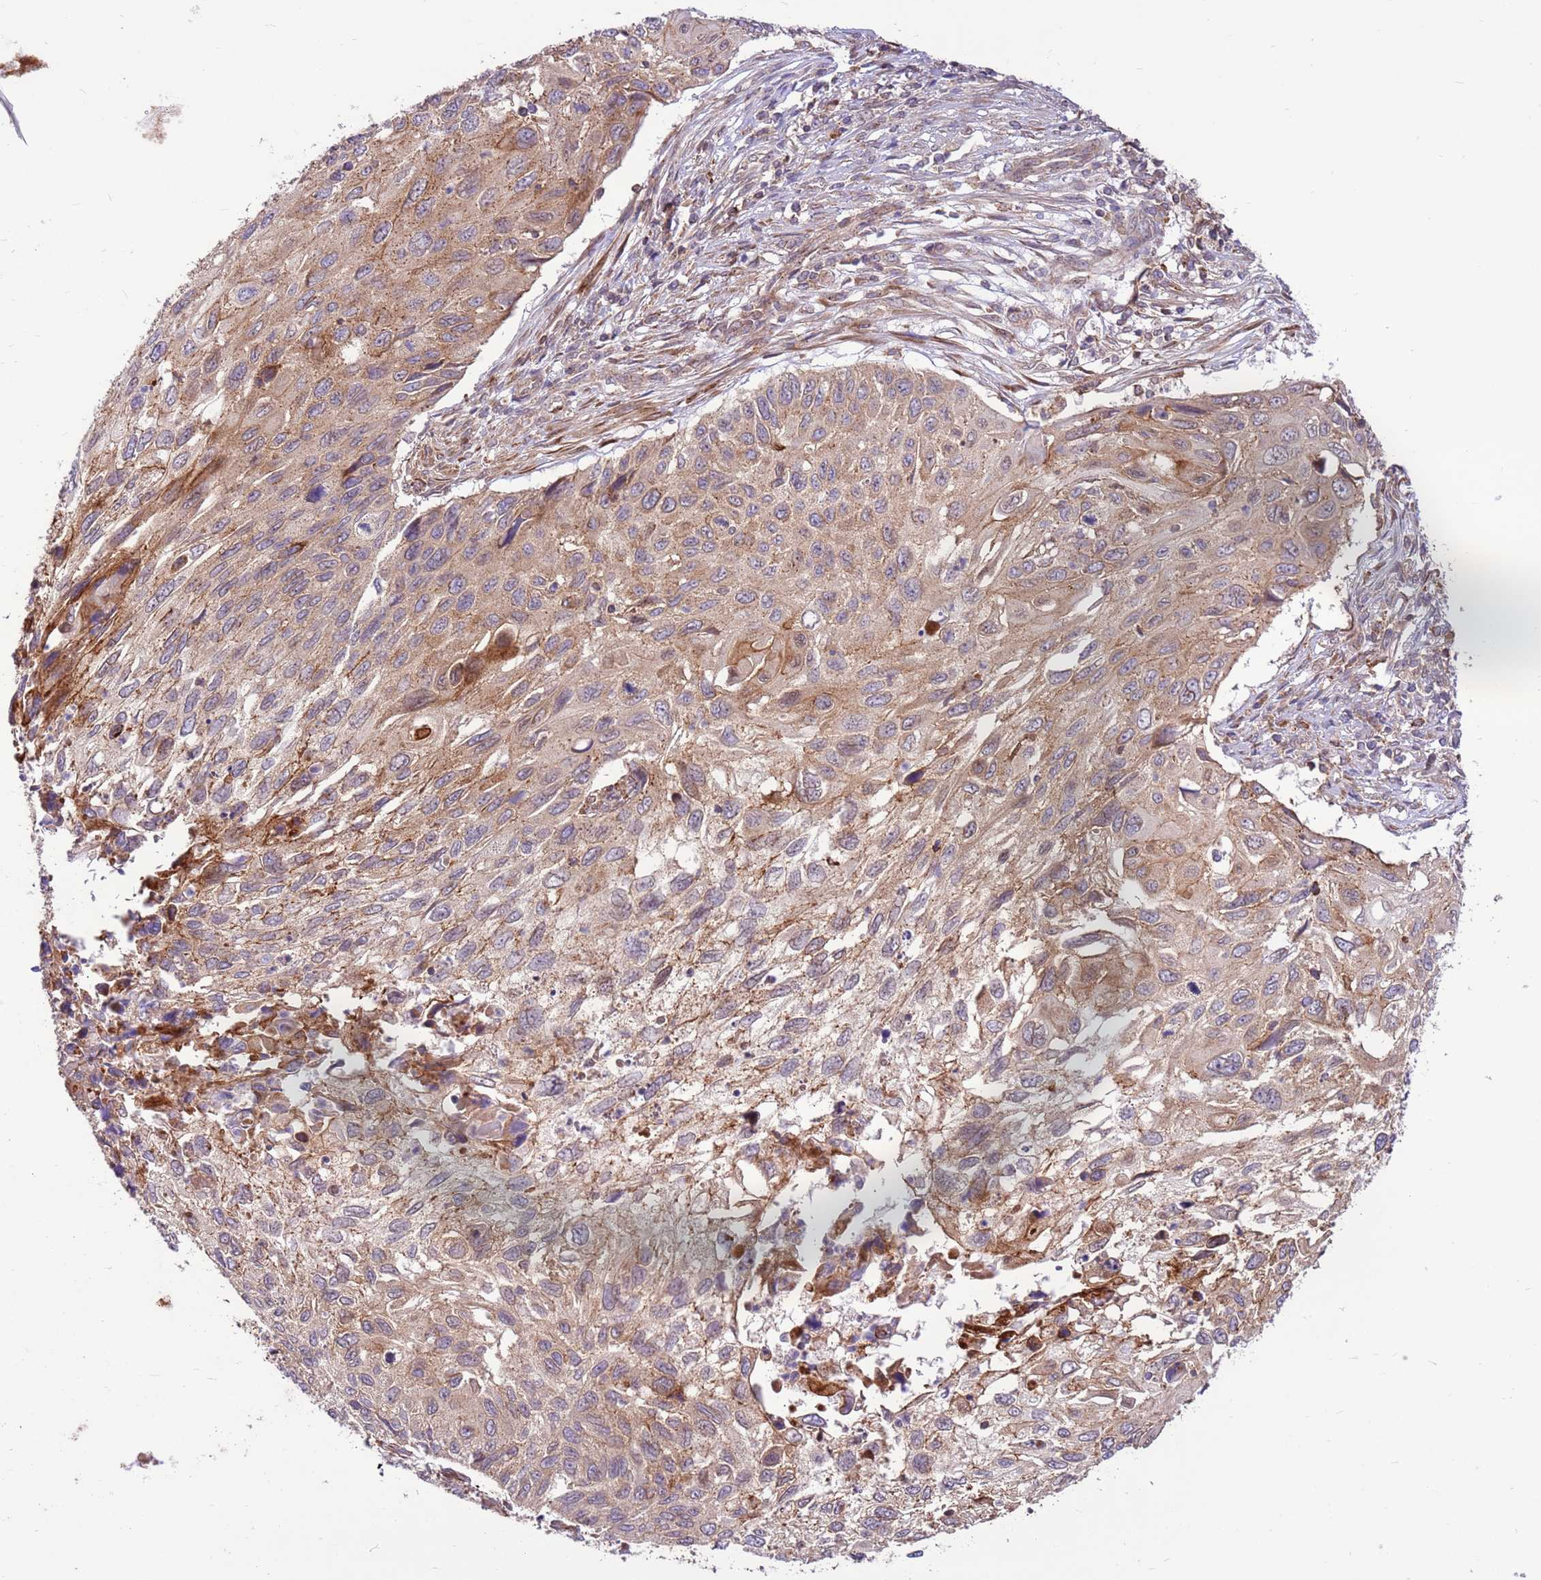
{"staining": {"intensity": "moderate", "quantity": ">75%", "location": "cytoplasmic/membranous"}, "tissue": "cervical cancer", "cell_type": "Tumor cells", "image_type": "cancer", "snomed": [{"axis": "morphology", "description": "Squamous cell carcinoma, NOS"}, {"axis": "topography", "description": "Cervix"}], "caption": "The image reveals a brown stain indicating the presence of a protein in the cytoplasmic/membranous of tumor cells in cervical squamous cell carcinoma.", "gene": "DDX19B", "patient": {"sex": "female", "age": 70}}